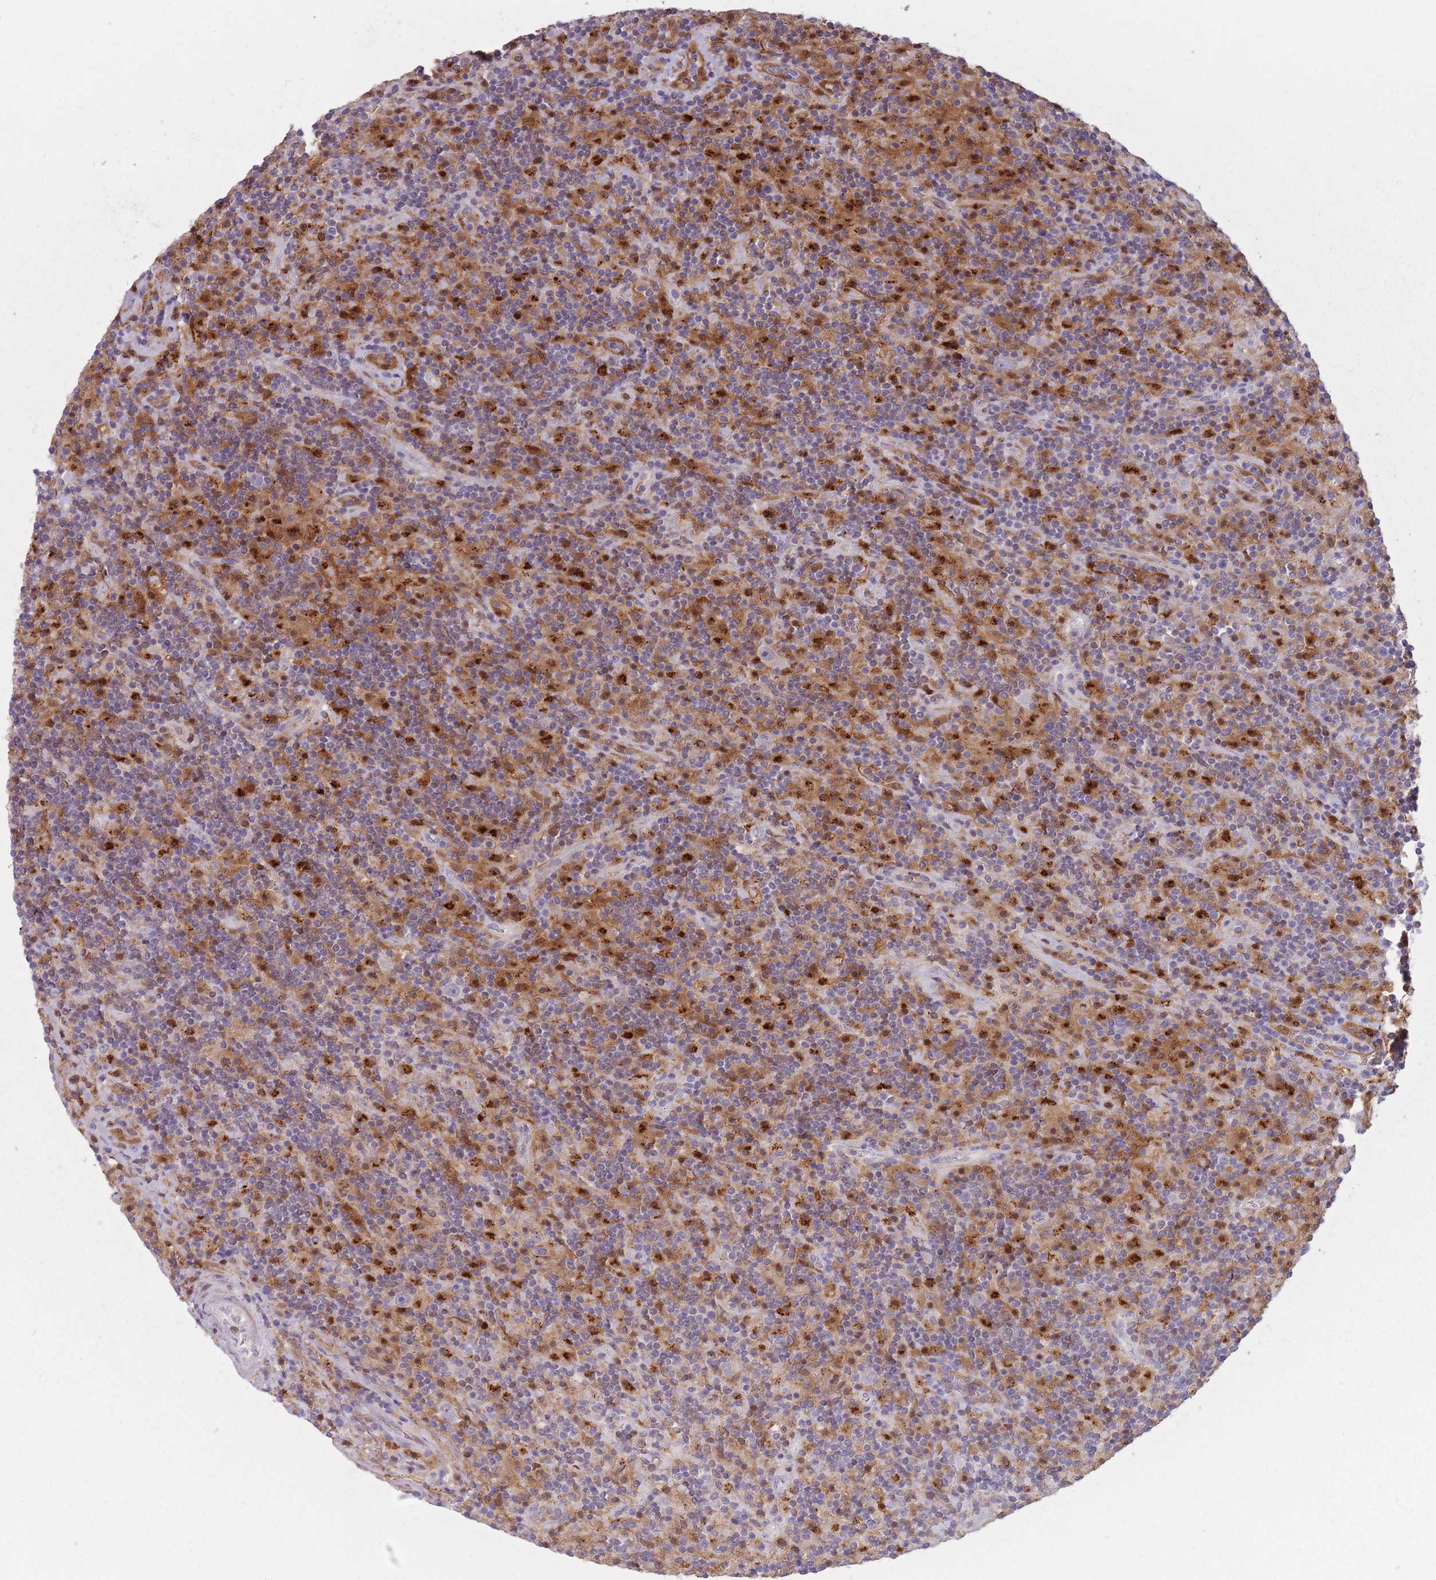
{"staining": {"intensity": "negative", "quantity": "none", "location": "none"}, "tissue": "lymphoma", "cell_type": "Tumor cells", "image_type": "cancer", "snomed": [{"axis": "morphology", "description": "Hodgkin's disease, NOS"}, {"axis": "topography", "description": "Lymph node"}], "caption": "Photomicrograph shows no protein expression in tumor cells of Hodgkin's disease tissue.", "gene": "LGALS9", "patient": {"sex": "male", "age": 70}}